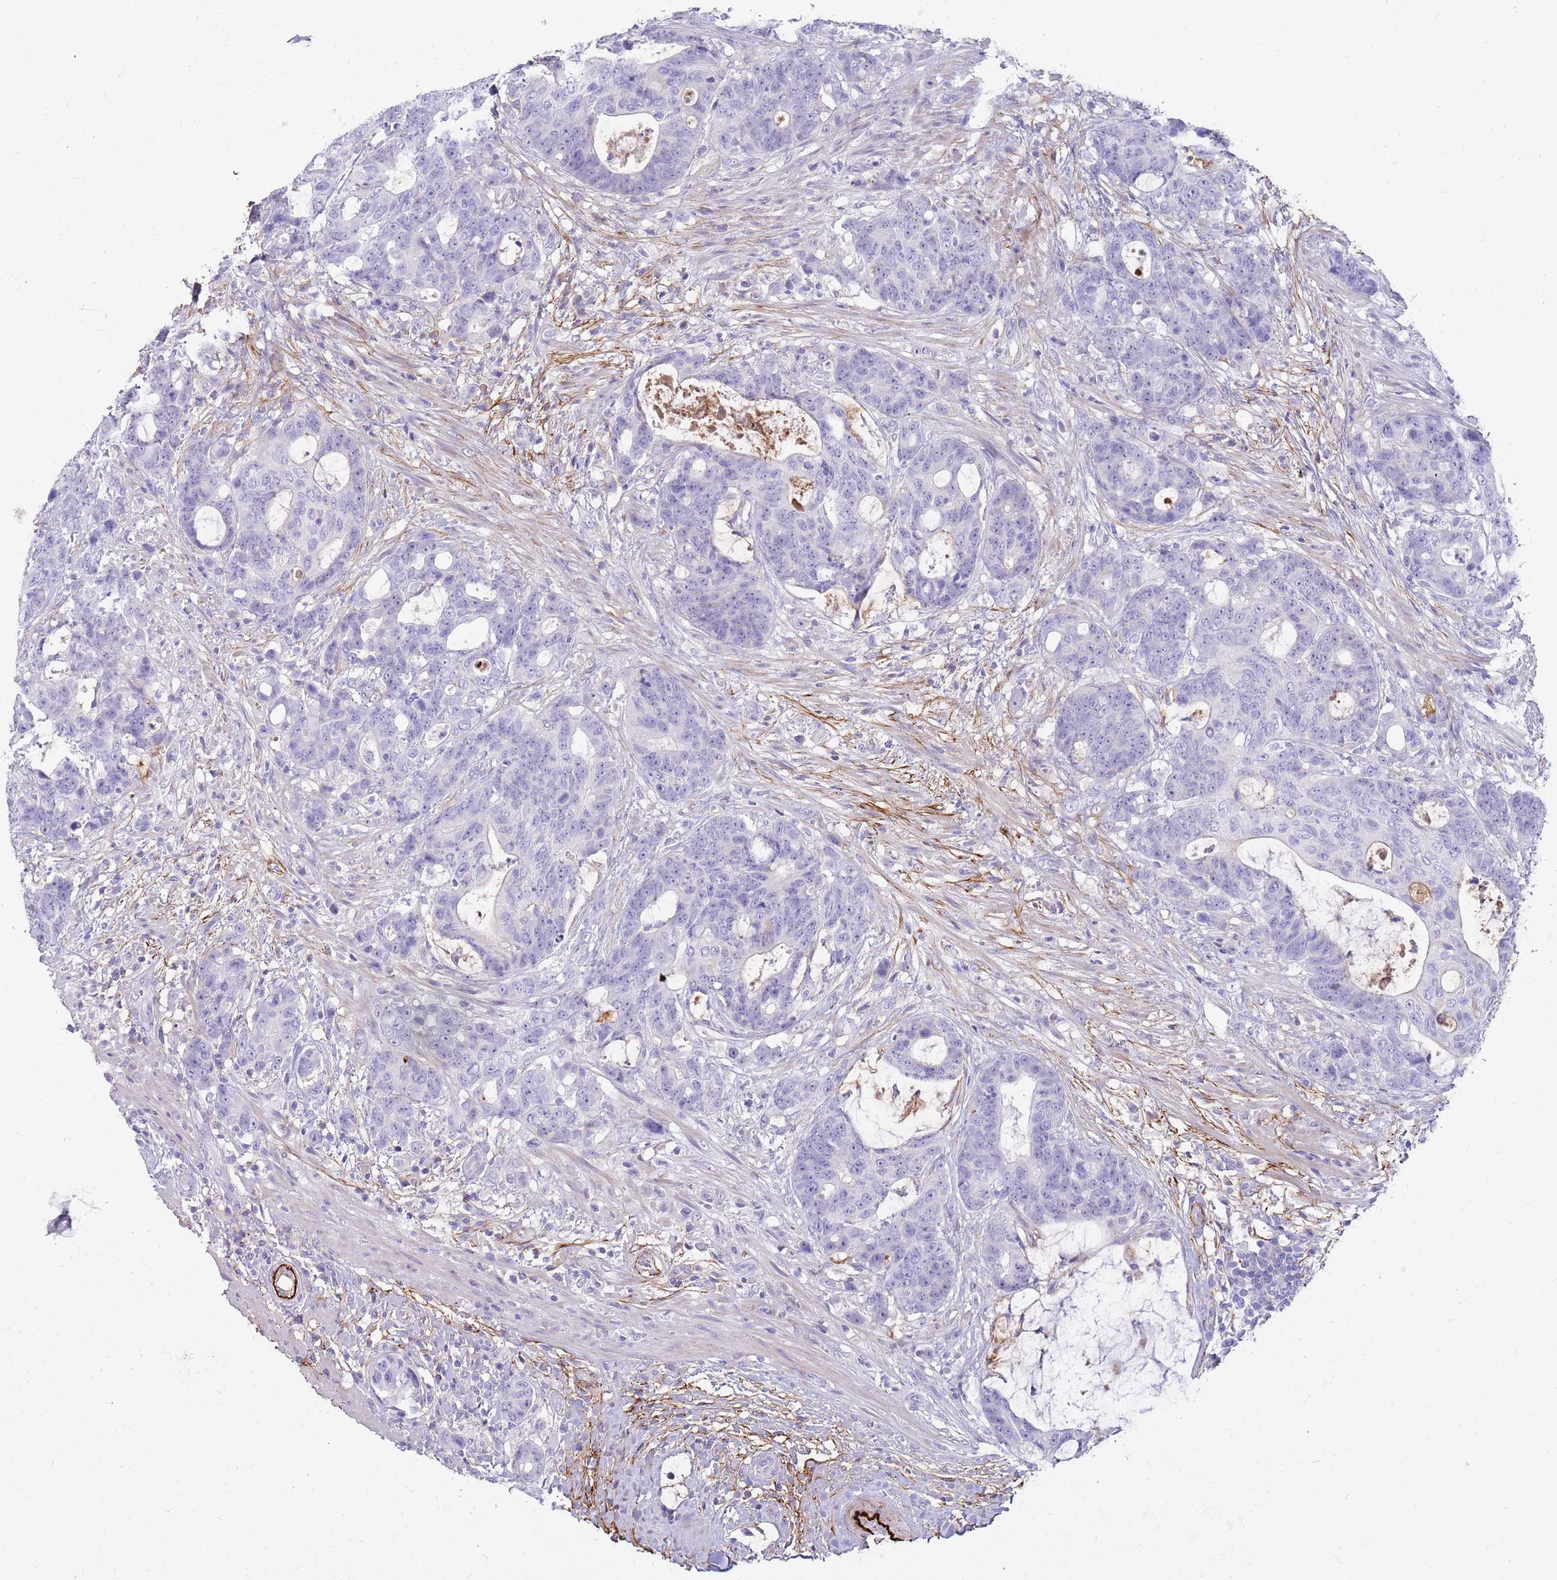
{"staining": {"intensity": "negative", "quantity": "none", "location": "none"}, "tissue": "colorectal cancer", "cell_type": "Tumor cells", "image_type": "cancer", "snomed": [{"axis": "morphology", "description": "Adenocarcinoma, NOS"}, {"axis": "topography", "description": "Colon"}], "caption": "DAB immunohistochemical staining of human colorectal cancer exhibits no significant positivity in tumor cells.", "gene": "LEPROTL1", "patient": {"sex": "female", "age": 82}}